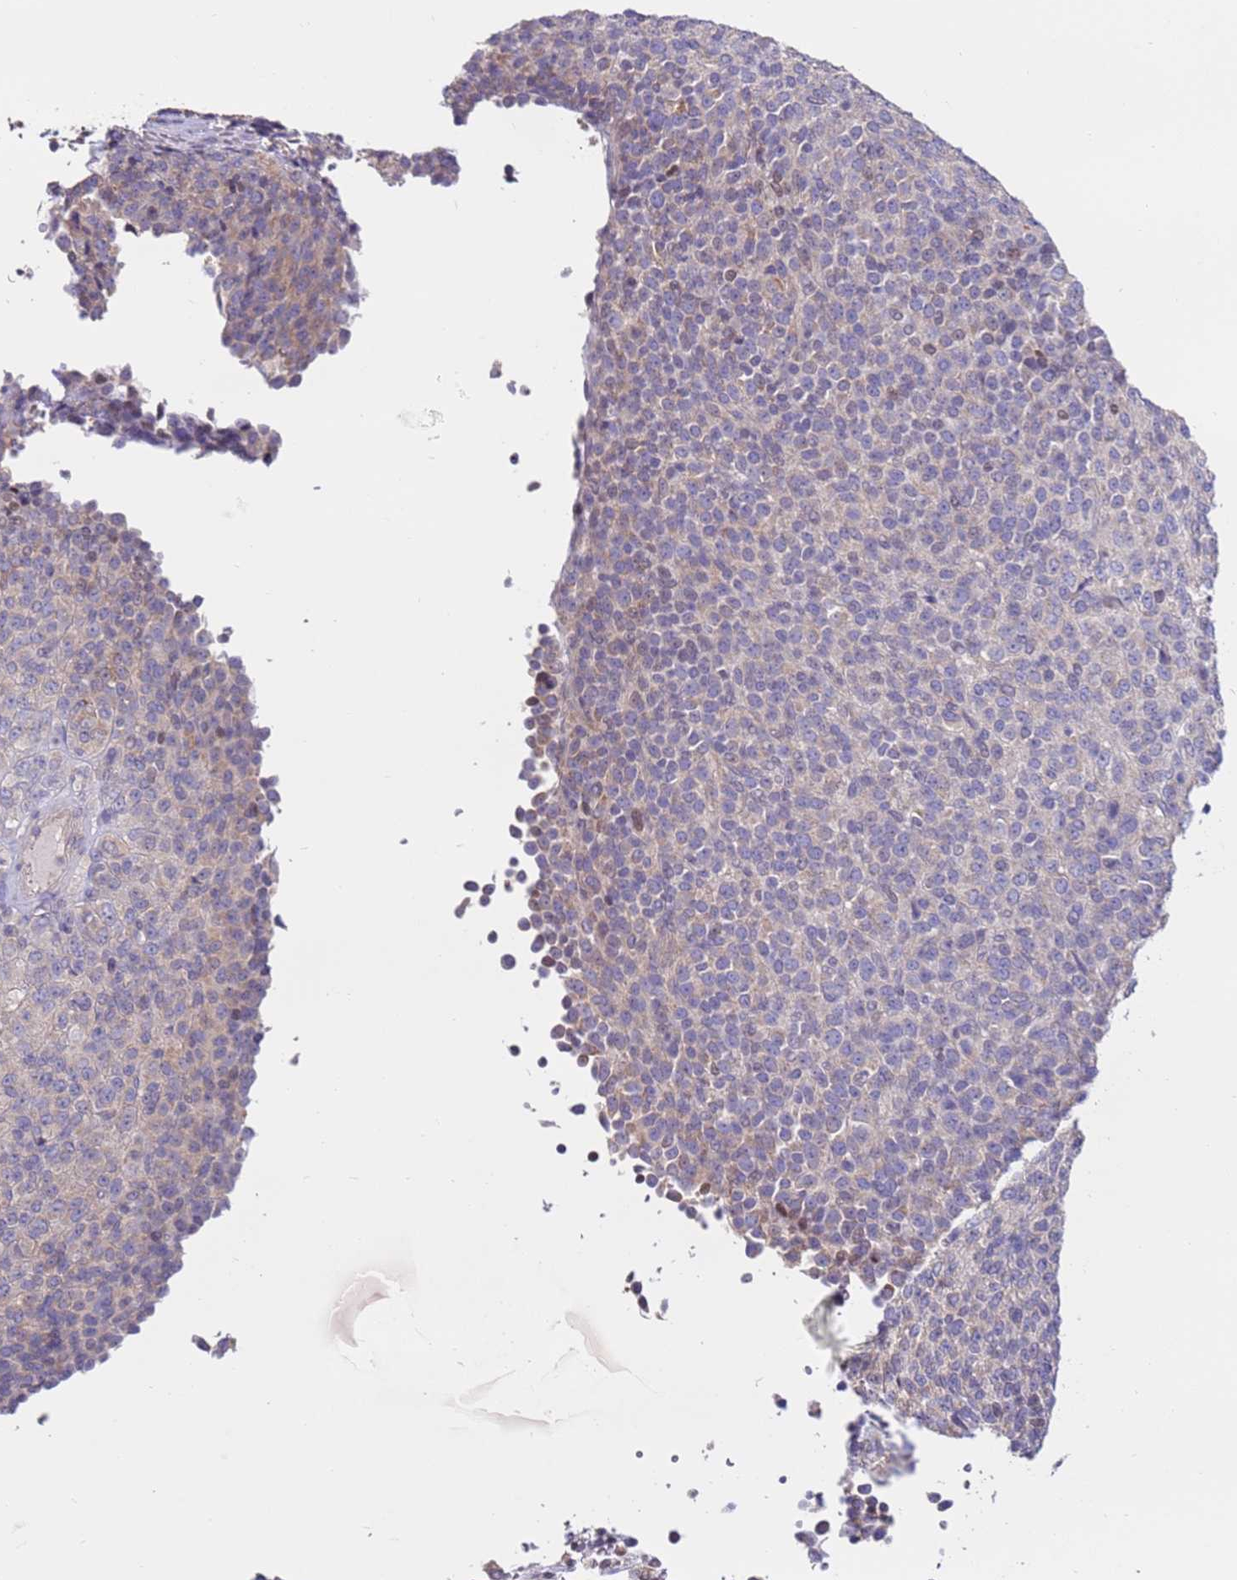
{"staining": {"intensity": "negative", "quantity": "none", "location": "none"}, "tissue": "melanoma", "cell_type": "Tumor cells", "image_type": "cancer", "snomed": [{"axis": "morphology", "description": "Malignant melanoma, Metastatic site"}, {"axis": "topography", "description": "Brain"}], "caption": "The photomicrograph displays no staining of tumor cells in melanoma. (DAB (3,3'-diaminobenzidine) immunohistochemistry with hematoxylin counter stain).", "gene": "EVA1B", "patient": {"sex": "female", "age": 56}}